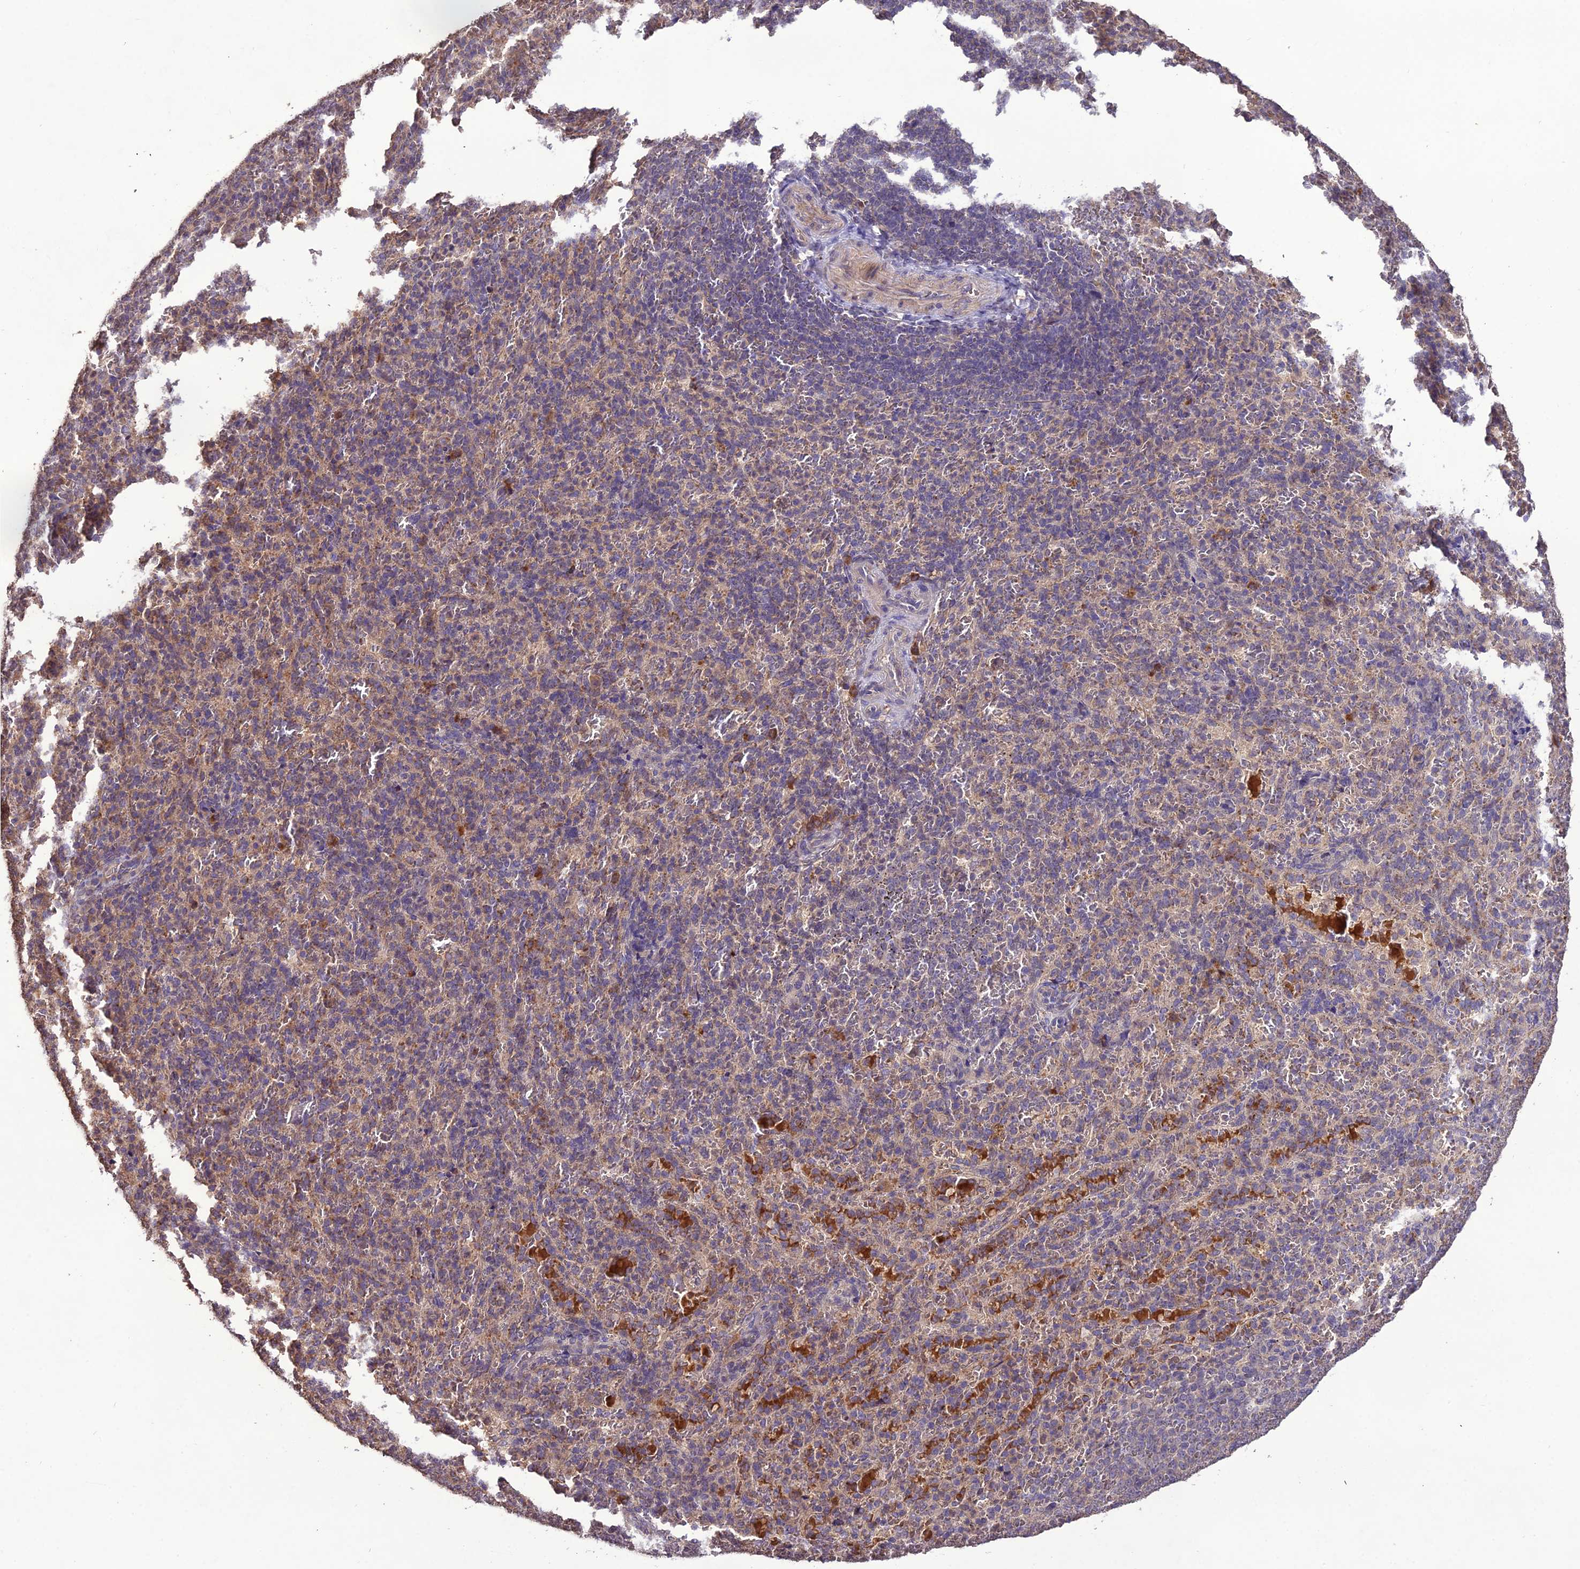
{"staining": {"intensity": "negative", "quantity": "none", "location": "none"}, "tissue": "spleen", "cell_type": "Cells in red pulp", "image_type": "normal", "snomed": [{"axis": "morphology", "description": "Normal tissue, NOS"}, {"axis": "topography", "description": "Spleen"}], "caption": "IHC micrograph of unremarkable spleen: spleen stained with DAB (3,3'-diaminobenzidine) displays no significant protein staining in cells in red pulp. (DAB immunohistochemistry (IHC) with hematoxylin counter stain).", "gene": "KCTD16", "patient": {"sex": "female", "age": 21}}